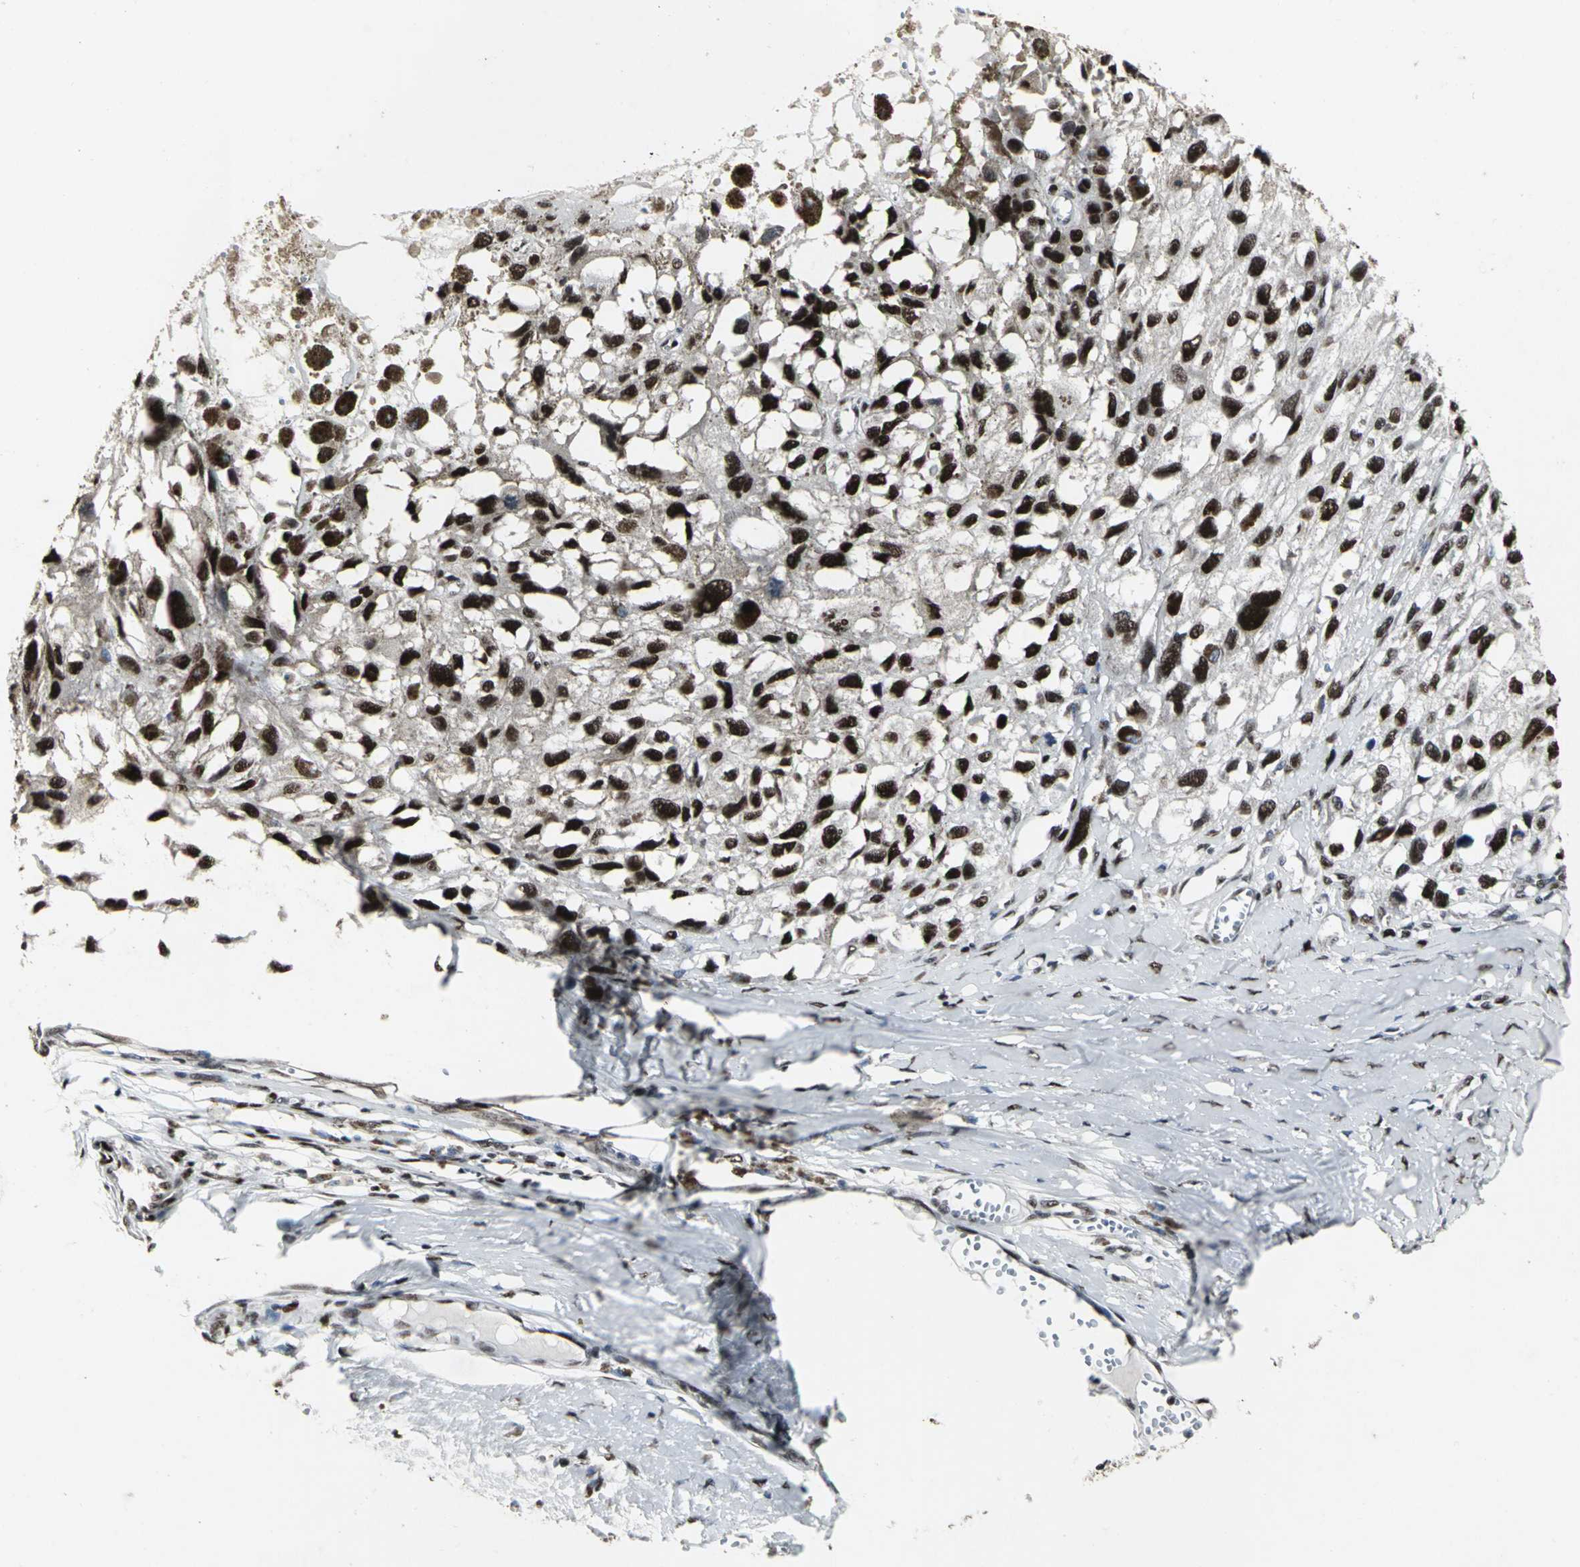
{"staining": {"intensity": "strong", "quantity": ">75%", "location": "nuclear"}, "tissue": "melanoma", "cell_type": "Tumor cells", "image_type": "cancer", "snomed": [{"axis": "morphology", "description": "Malignant melanoma, Metastatic site"}, {"axis": "topography", "description": "Lymph node"}], "caption": "This image demonstrates immunohistochemistry (IHC) staining of human malignant melanoma (metastatic site), with high strong nuclear positivity in approximately >75% of tumor cells.", "gene": "SRF", "patient": {"sex": "male", "age": 59}}